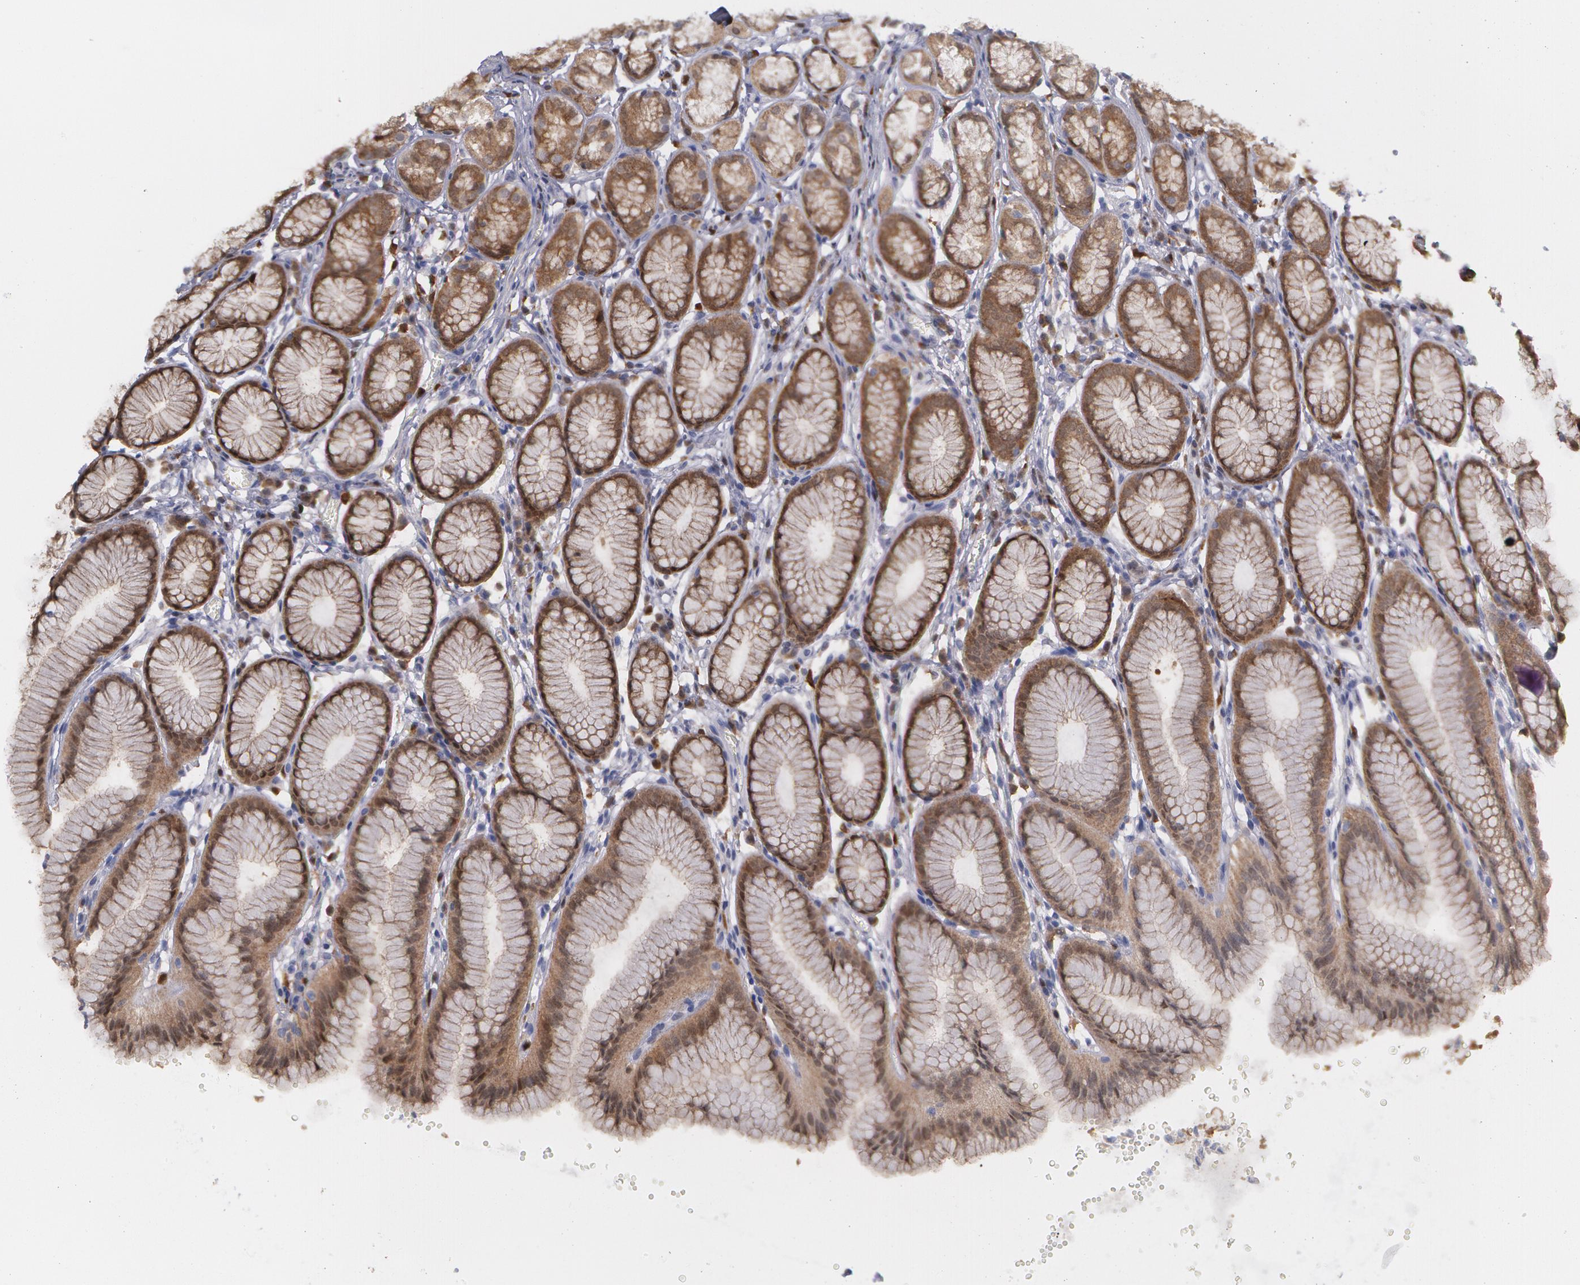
{"staining": {"intensity": "moderate", "quantity": ">75%", "location": "cytoplasmic/membranous"}, "tissue": "stomach", "cell_type": "Glandular cells", "image_type": "normal", "snomed": [{"axis": "morphology", "description": "Normal tissue, NOS"}, {"axis": "topography", "description": "Stomach"}], "caption": "High-magnification brightfield microscopy of normal stomach stained with DAB (brown) and counterstained with hematoxylin (blue). glandular cells exhibit moderate cytoplasmic/membranous positivity is identified in approximately>75% of cells.", "gene": "SYK", "patient": {"sex": "male", "age": 42}}